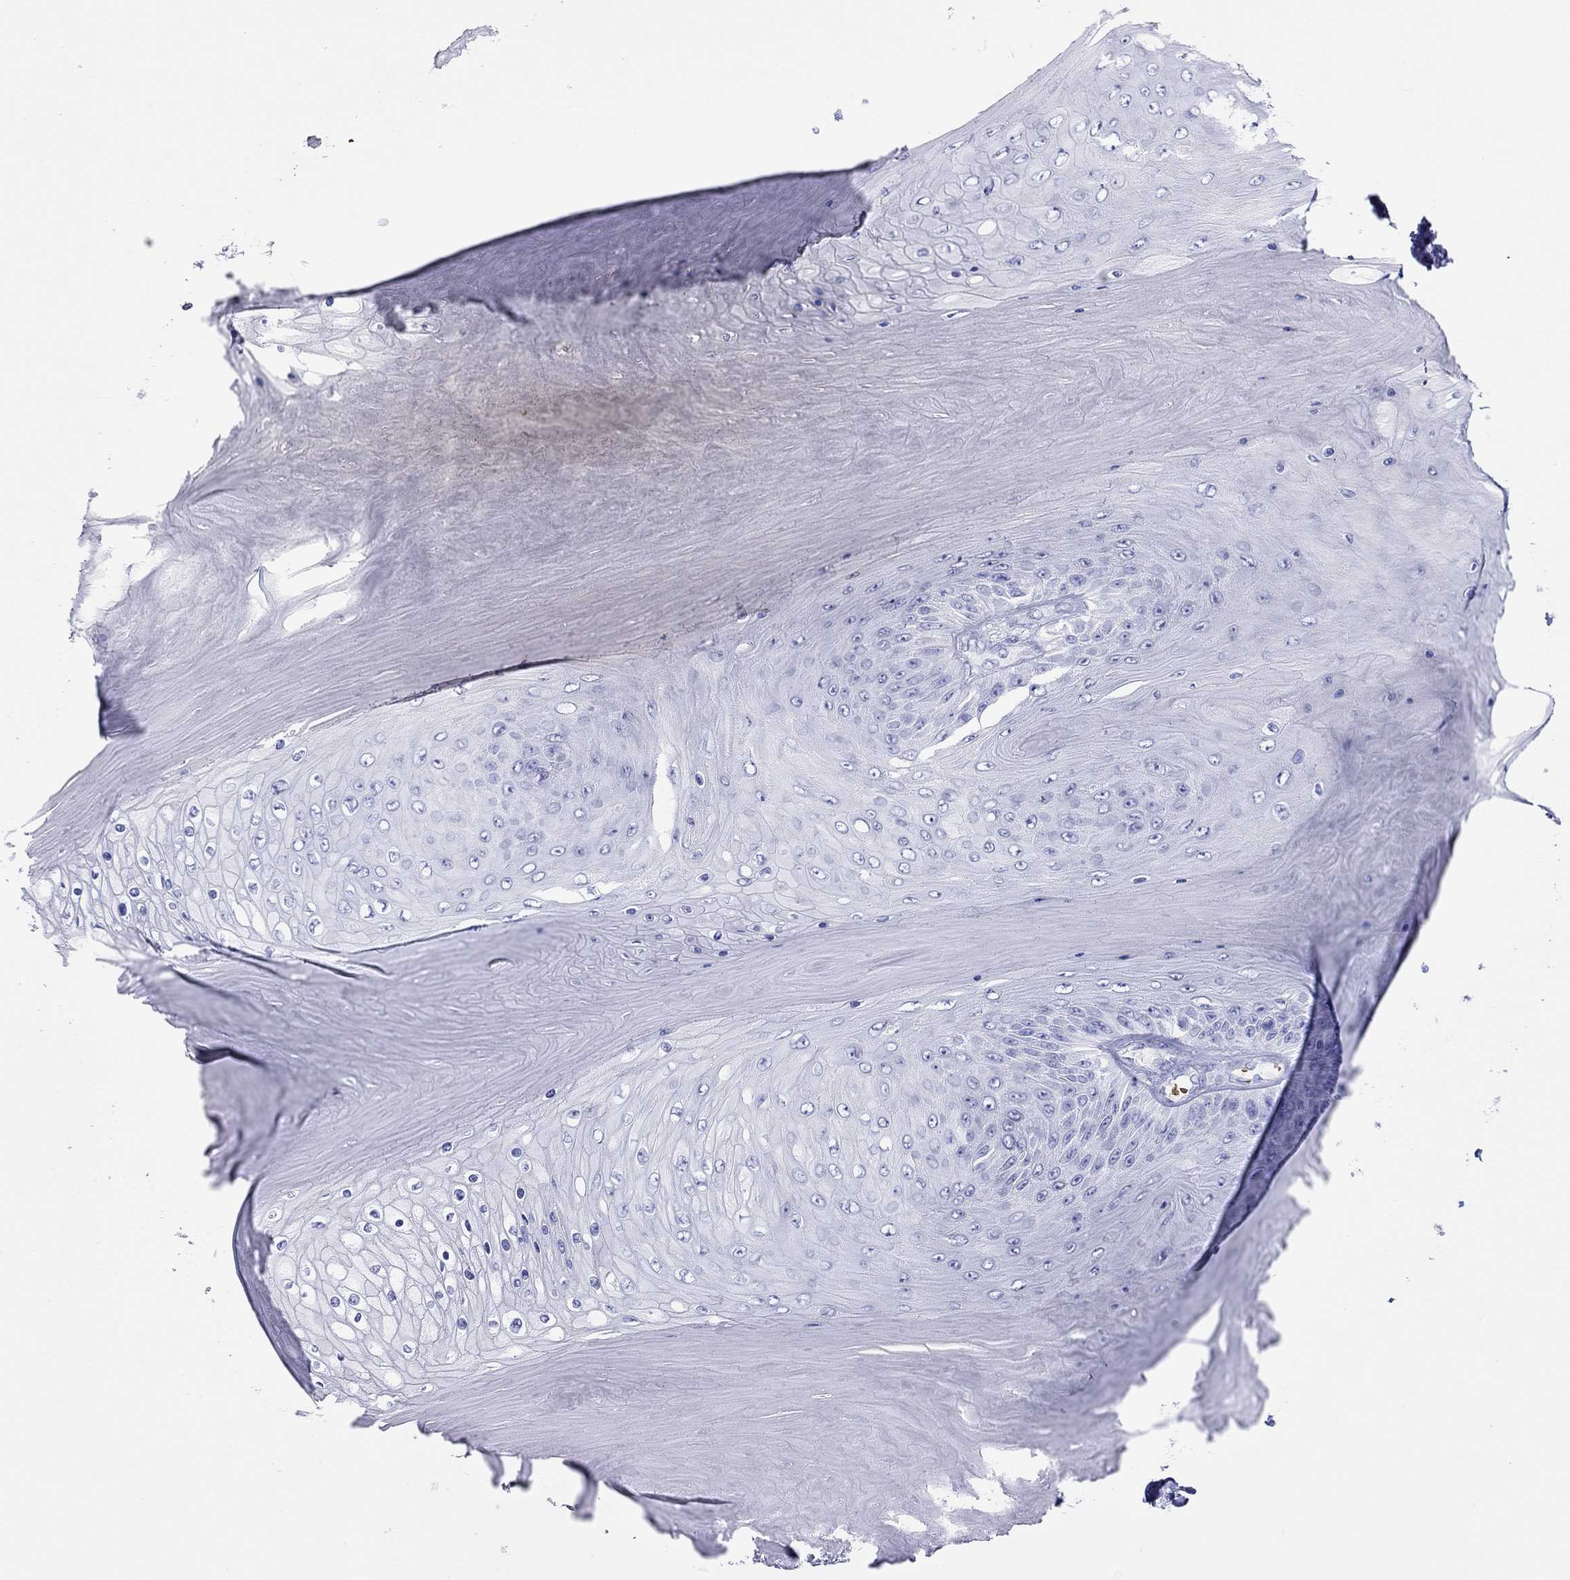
{"staining": {"intensity": "negative", "quantity": "none", "location": "none"}, "tissue": "skin cancer", "cell_type": "Tumor cells", "image_type": "cancer", "snomed": [{"axis": "morphology", "description": "Squamous cell carcinoma, NOS"}, {"axis": "topography", "description": "Skin"}], "caption": "Protein analysis of skin squamous cell carcinoma shows no significant expression in tumor cells.", "gene": "PTPRN", "patient": {"sex": "male", "age": 62}}